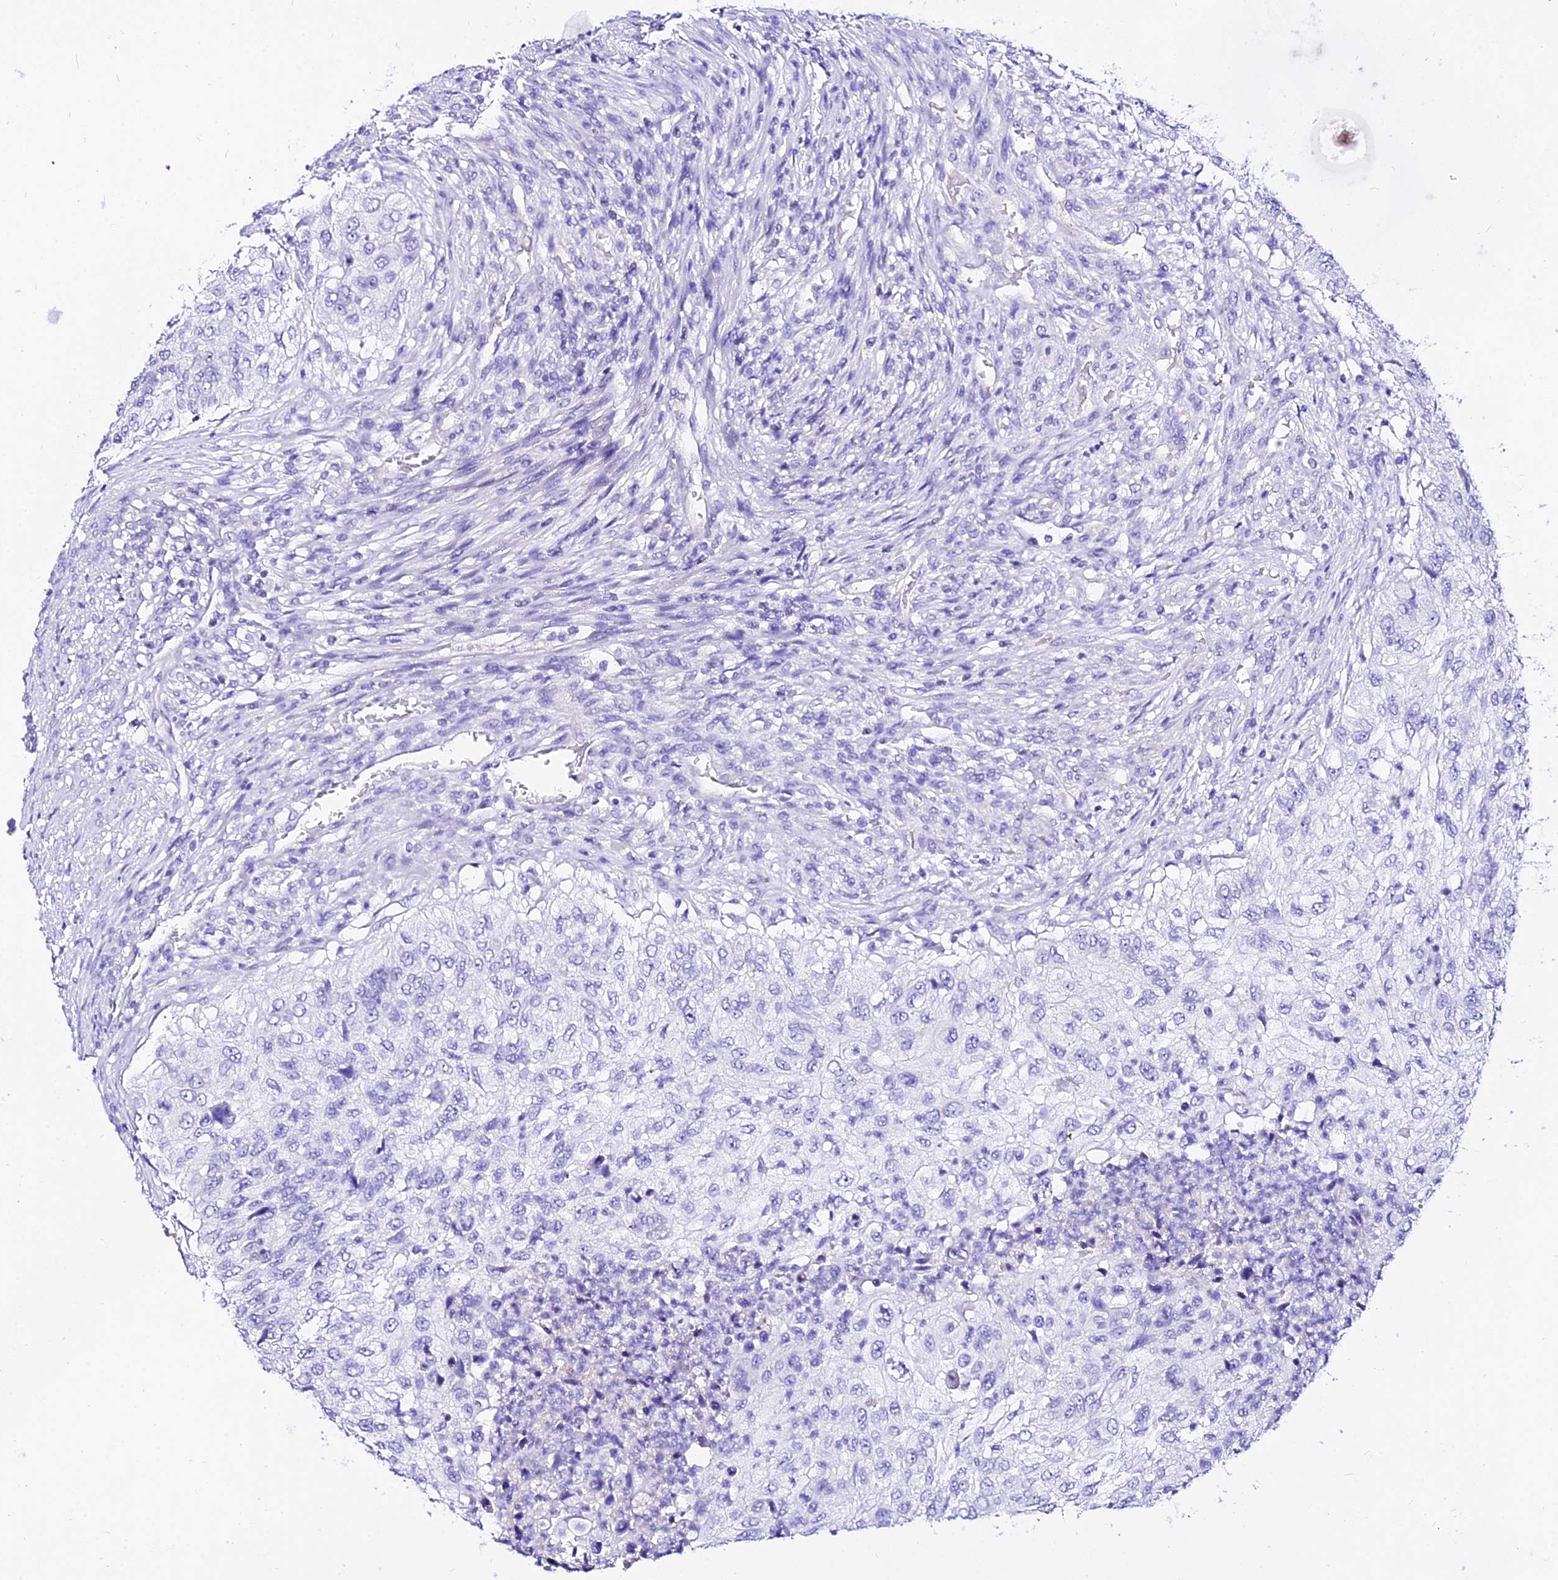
{"staining": {"intensity": "negative", "quantity": "none", "location": "none"}, "tissue": "urothelial cancer", "cell_type": "Tumor cells", "image_type": "cancer", "snomed": [{"axis": "morphology", "description": "Urothelial carcinoma, High grade"}, {"axis": "topography", "description": "Urinary bladder"}], "caption": "An IHC image of urothelial cancer is shown. There is no staining in tumor cells of urothelial cancer.", "gene": "DEFB106A", "patient": {"sex": "female", "age": 60}}